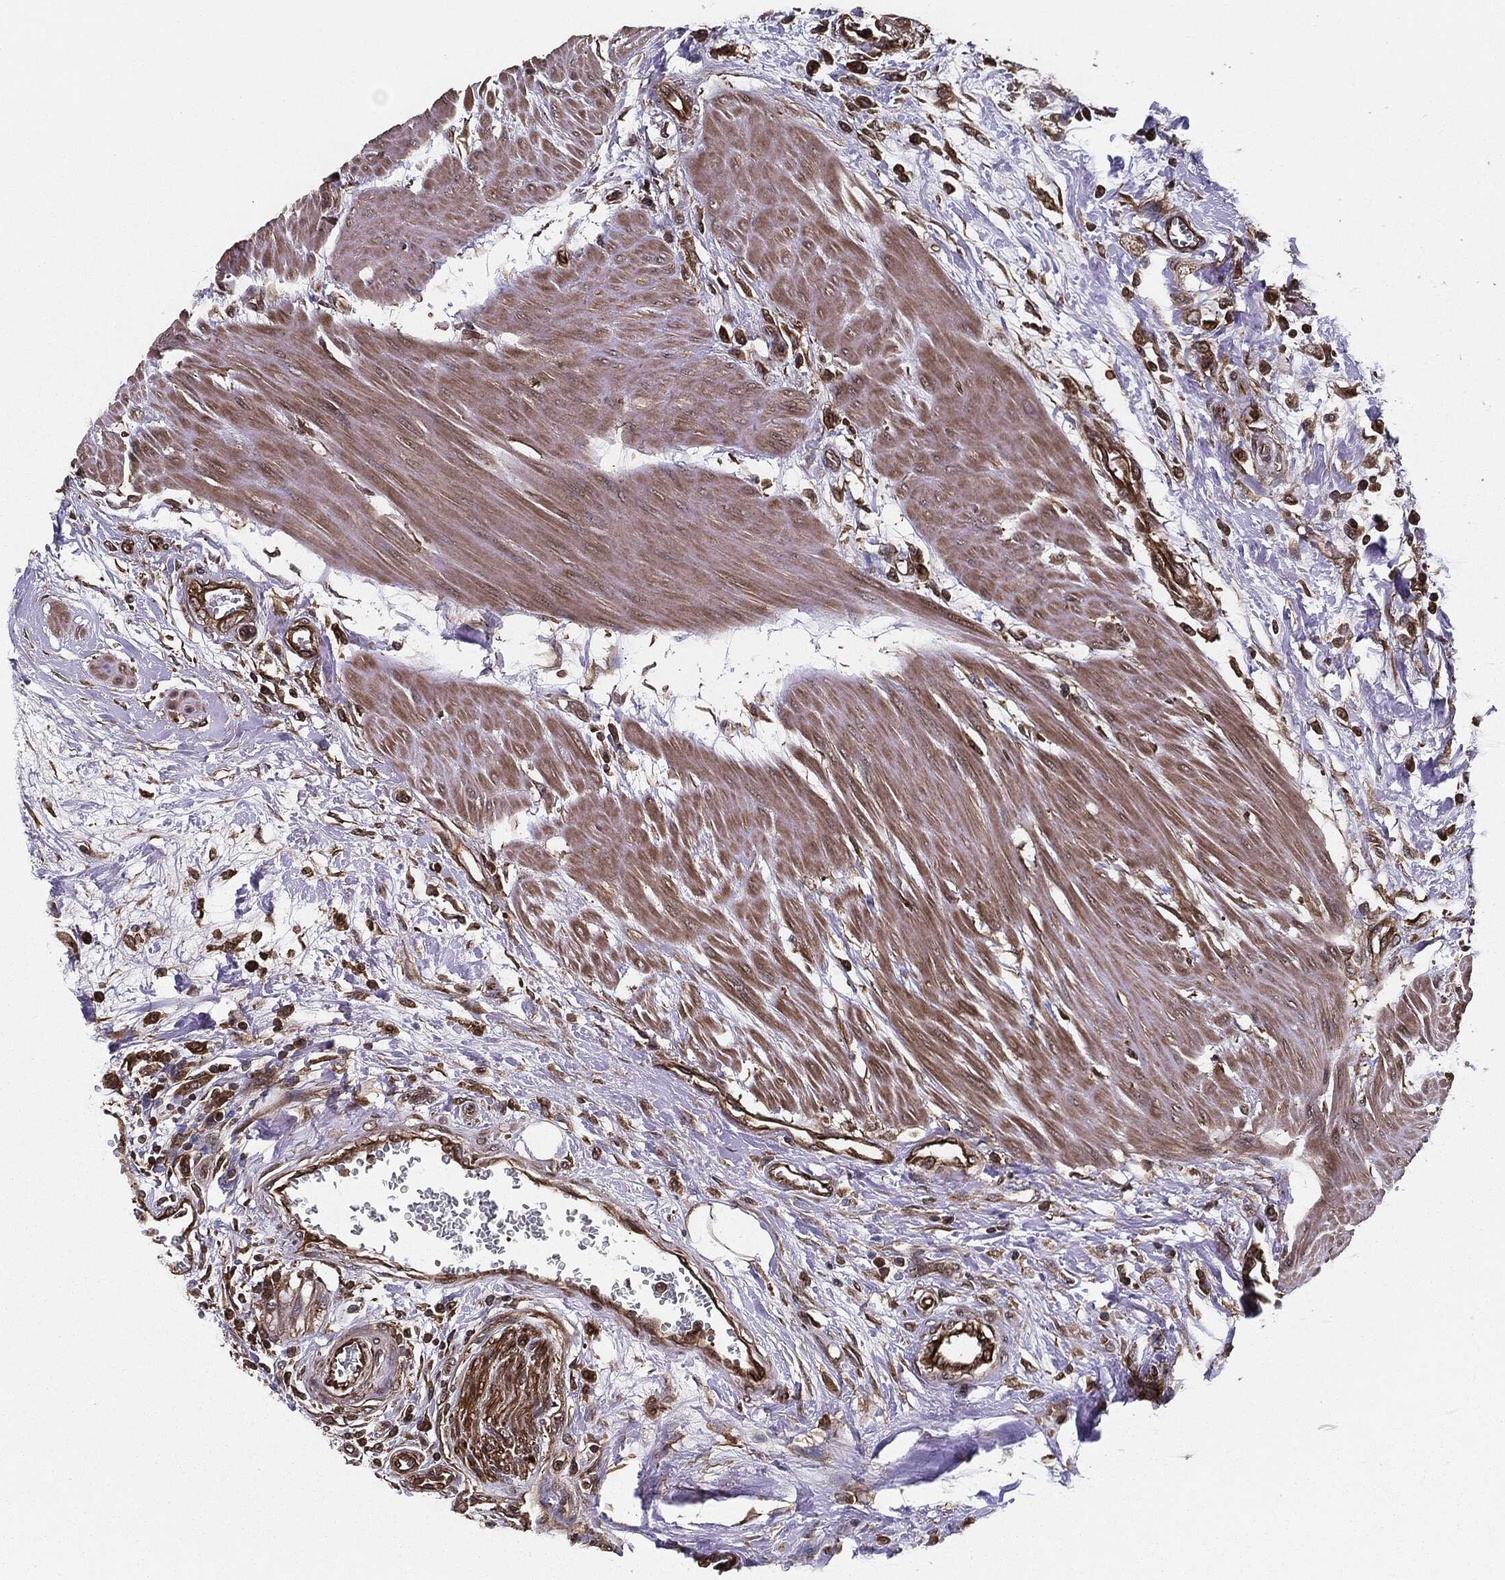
{"staining": {"intensity": "strong", "quantity": ">75%", "location": "cytoplasmic/membranous"}, "tissue": "urothelial cancer", "cell_type": "Tumor cells", "image_type": "cancer", "snomed": [{"axis": "morphology", "description": "Urothelial carcinoma, High grade"}, {"axis": "topography", "description": "Urinary bladder"}], "caption": "A high amount of strong cytoplasmic/membranous staining is appreciated in about >75% of tumor cells in urothelial cancer tissue. (DAB (3,3'-diaminobenzidine) IHC, brown staining for protein, blue staining for nuclei).", "gene": "RAP1GDS1", "patient": {"sex": "male", "age": 35}}